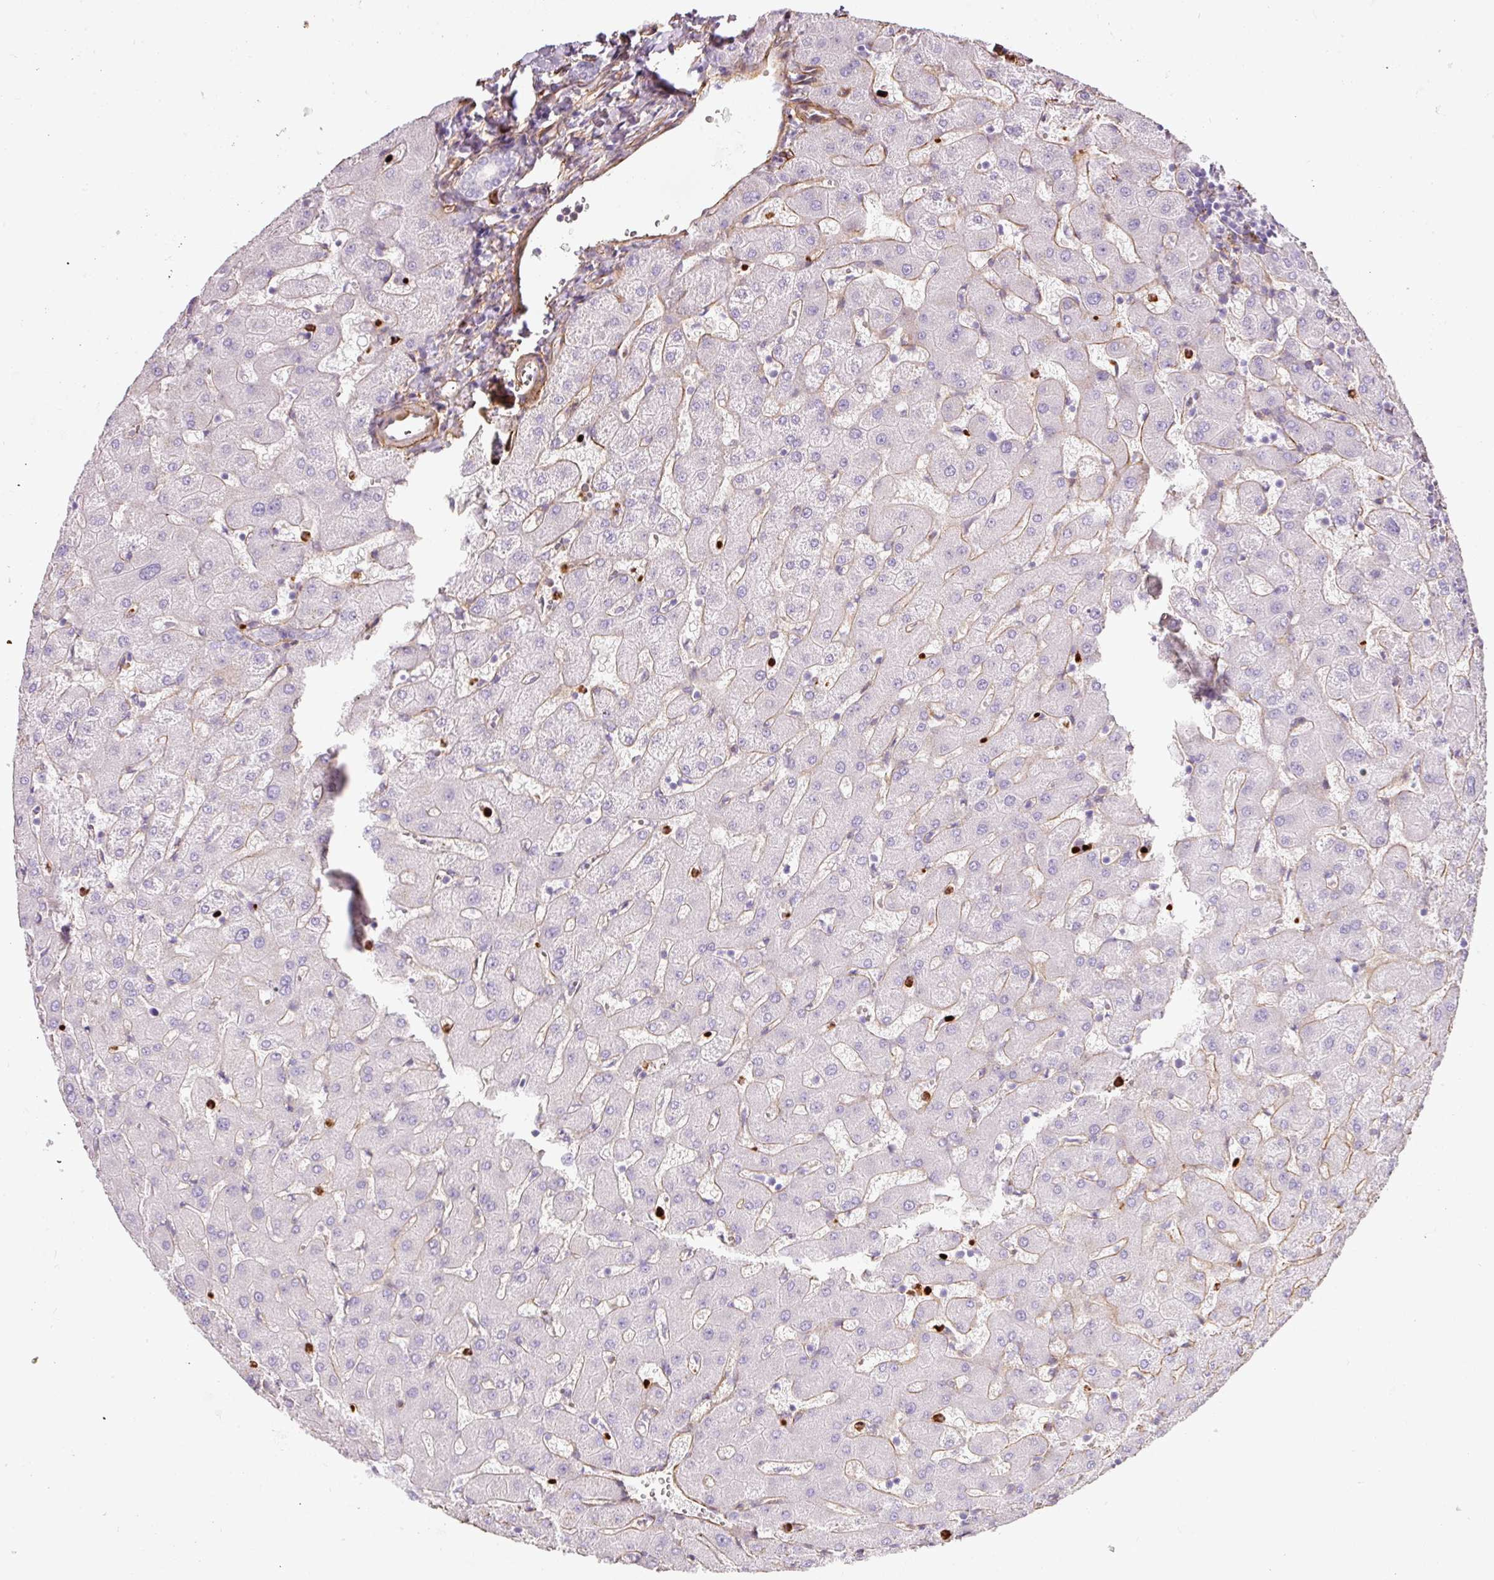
{"staining": {"intensity": "negative", "quantity": "none", "location": "none"}, "tissue": "liver", "cell_type": "Cholangiocytes", "image_type": "normal", "snomed": [{"axis": "morphology", "description": "Normal tissue, NOS"}, {"axis": "topography", "description": "Liver"}], "caption": "Immunohistochemistry (IHC) of benign human liver demonstrates no staining in cholangiocytes.", "gene": "LOXL4", "patient": {"sex": "female", "age": 63}}